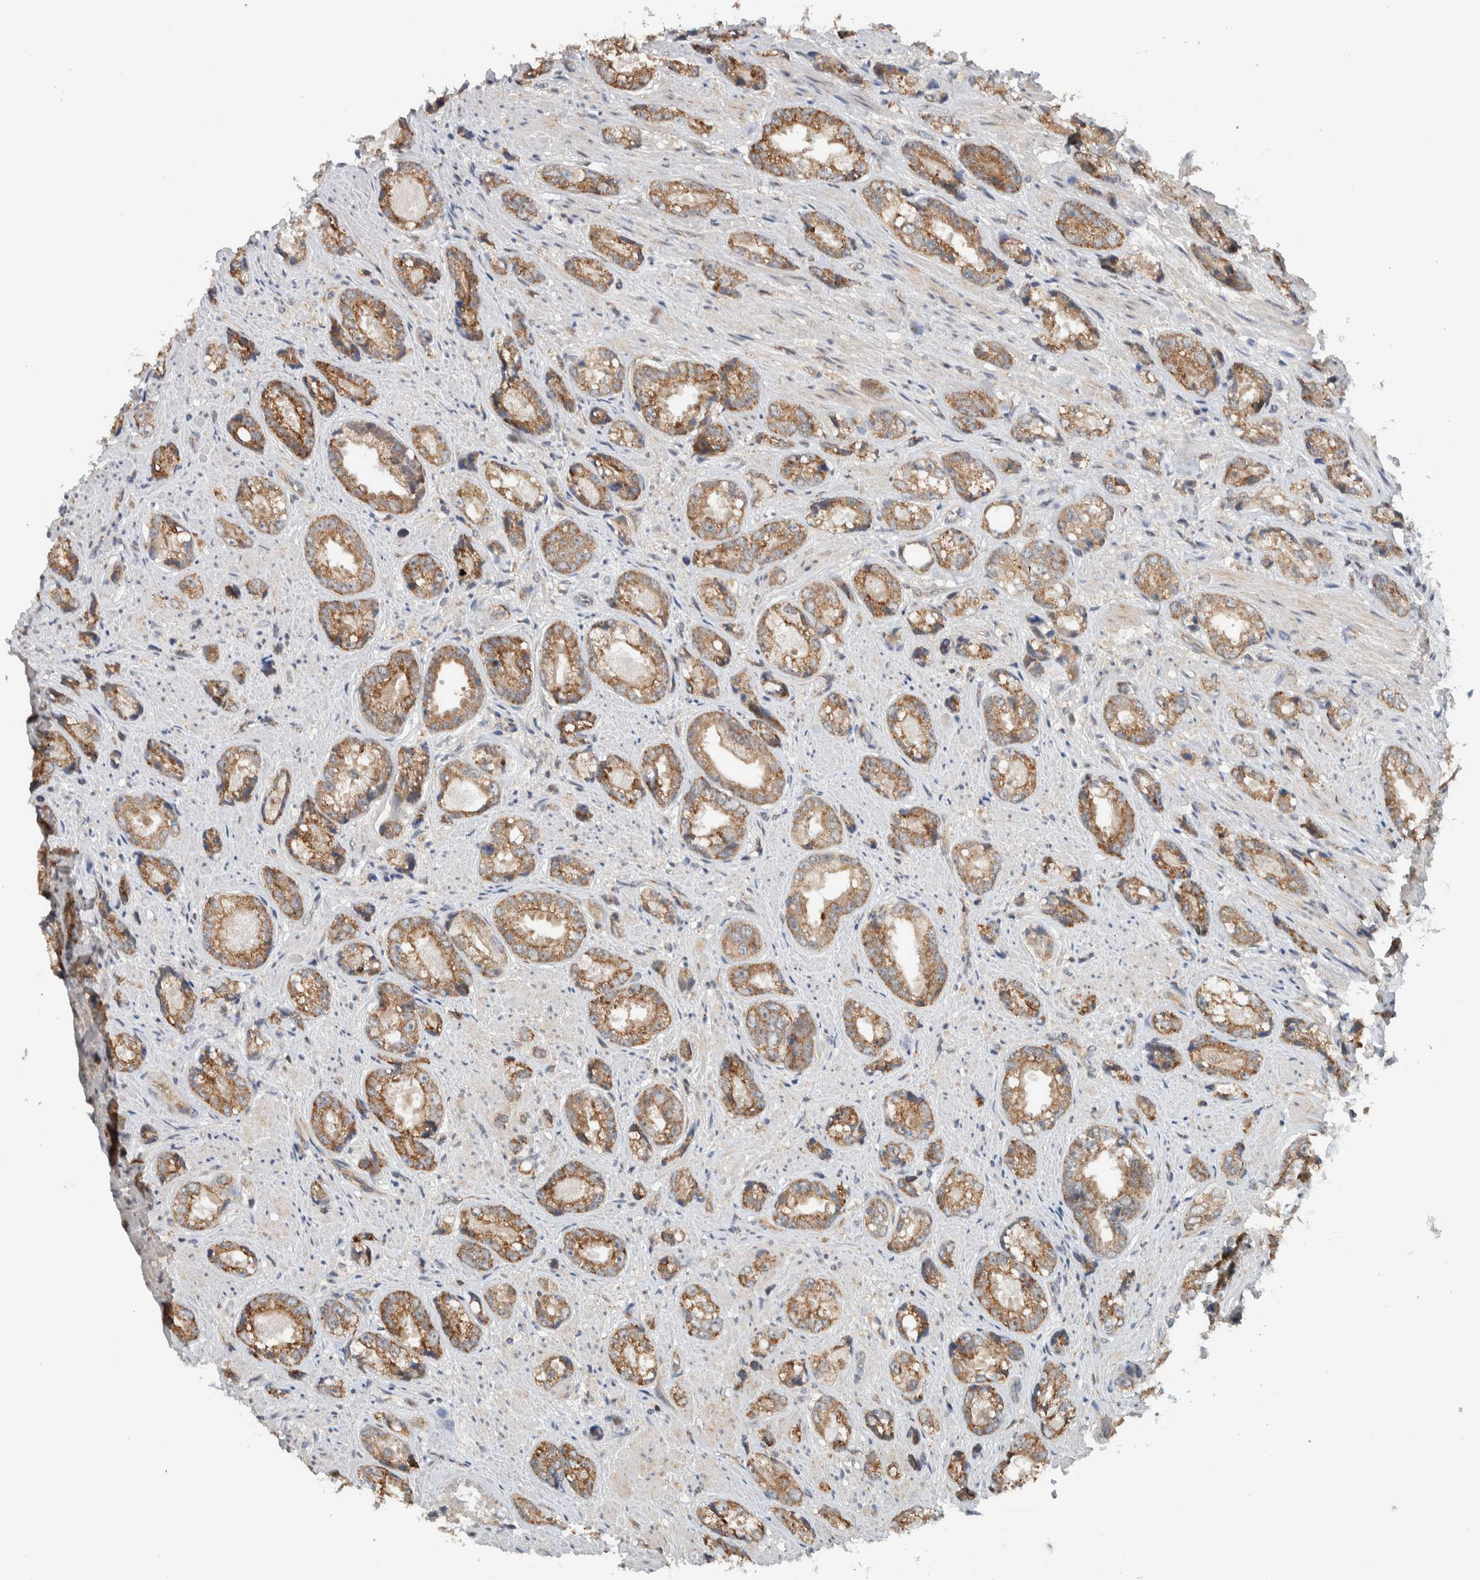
{"staining": {"intensity": "moderate", "quantity": ">75%", "location": "cytoplasmic/membranous"}, "tissue": "prostate cancer", "cell_type": "Tumor cells", "image_type": "cancer", "snomed": [{"axis": "morphology", "description": "Adenocarcinoma, High grade"}, {"axis": "topography", "description": "Prostate"}], "caption": "High-magnification brightfield microscopy of prostate high-grade adenocarcinoma stained with DAB (3,3'-diaminobenzidine) (brown) and counterstained with hematoxylin (blue). tumor cells exhibit moderate cytoplasmic/membranous positivity is identified in approximately>75% of cells. The staining was performed using DAB (3,3'-diaminobenzidine), with brown indicating positive protein expression. Nuclei are stained blue with hematoxylin.", "gene": "RERE", "patient": {"sex": "male", "age": 61}}